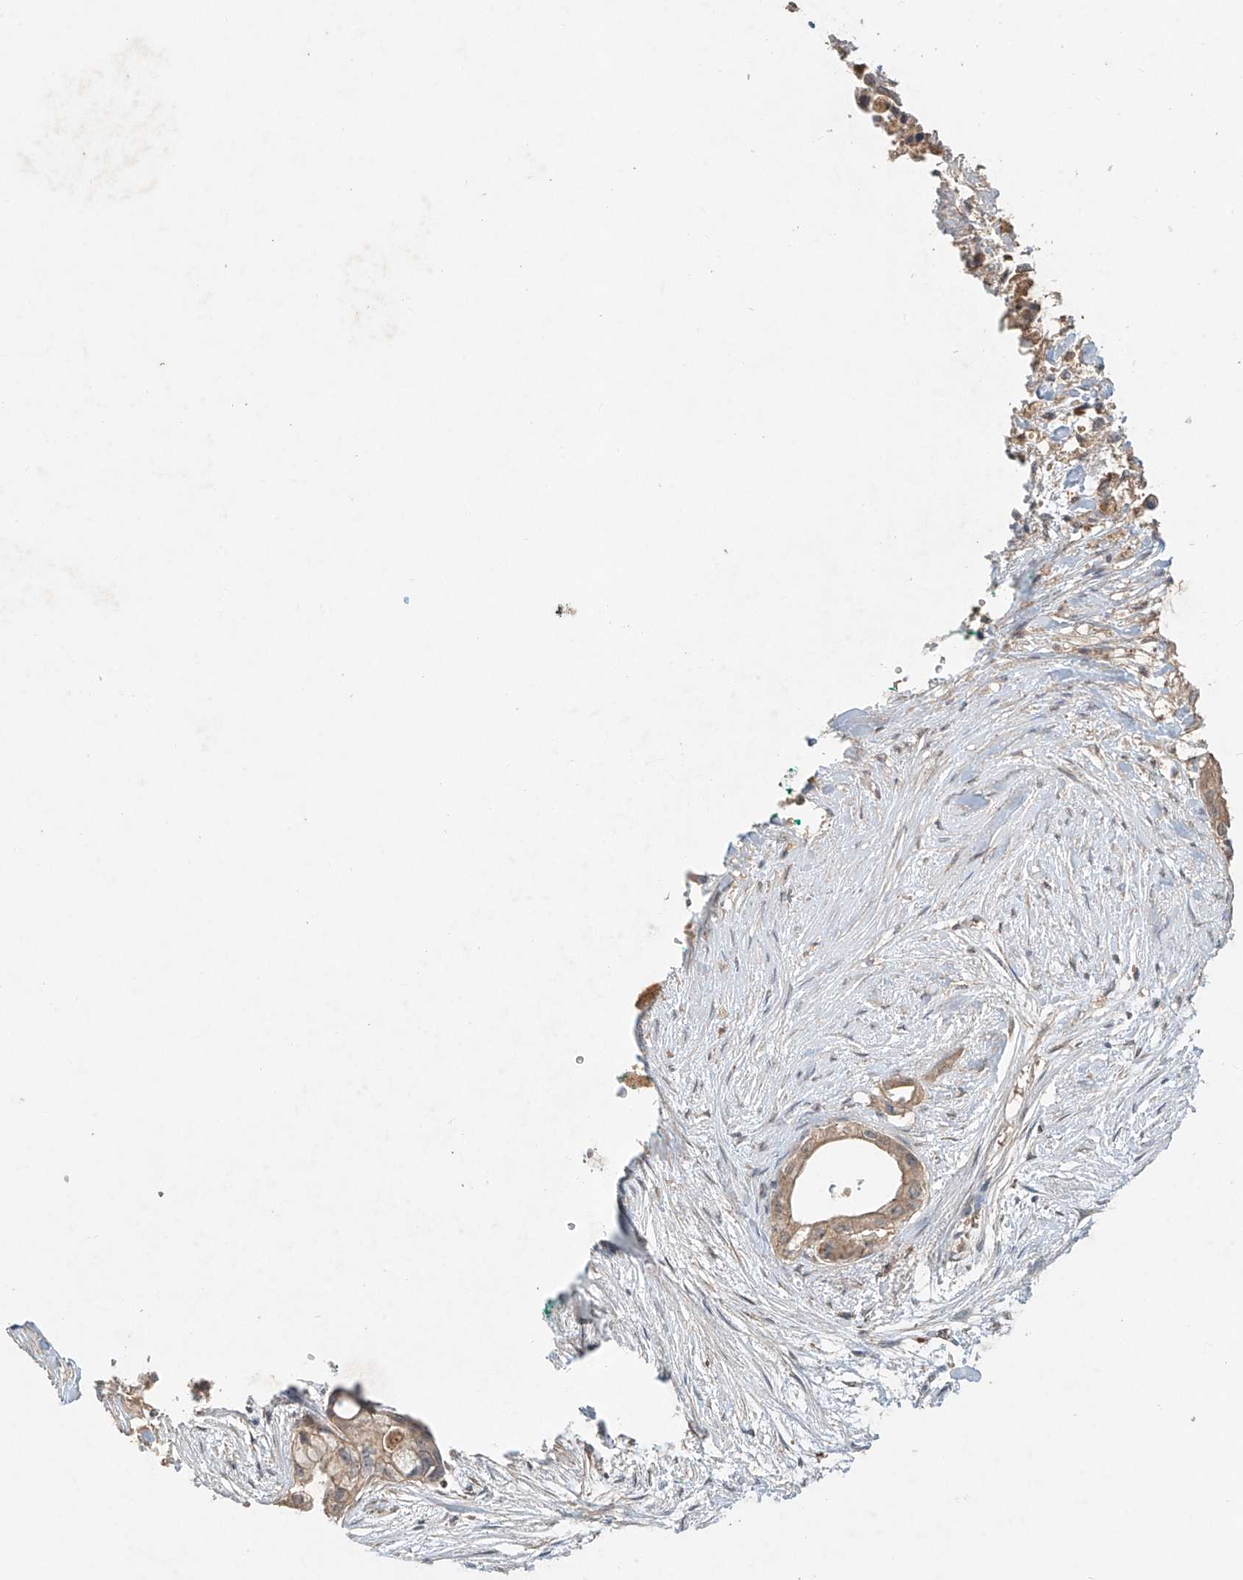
{"staining": {"intensity": "weak", "quantity": ">75%", "location": "cytoplasmic/membranous"}, "tissue": "pancreatic cancer", "cell_type": "Tumor cells", "image_type": "cancer", "snomed": [{"axis": "morphology", "description": "Adenocarcinoma, NOS"}, {"axis": "topography", "description": "Pancreas"}], "caption": "Tumor cells exhibit low levels of weak cytoplasmic/membranous staining in about >75% of cells in human pancreatic adenocarcinoma. (DAB (3,3'-diaminobenzidine) IHC, brown staining for protein, blue staining for nuclei).", "gene": "GNB1L", "patient": {"sex": "male", "age": 53}}